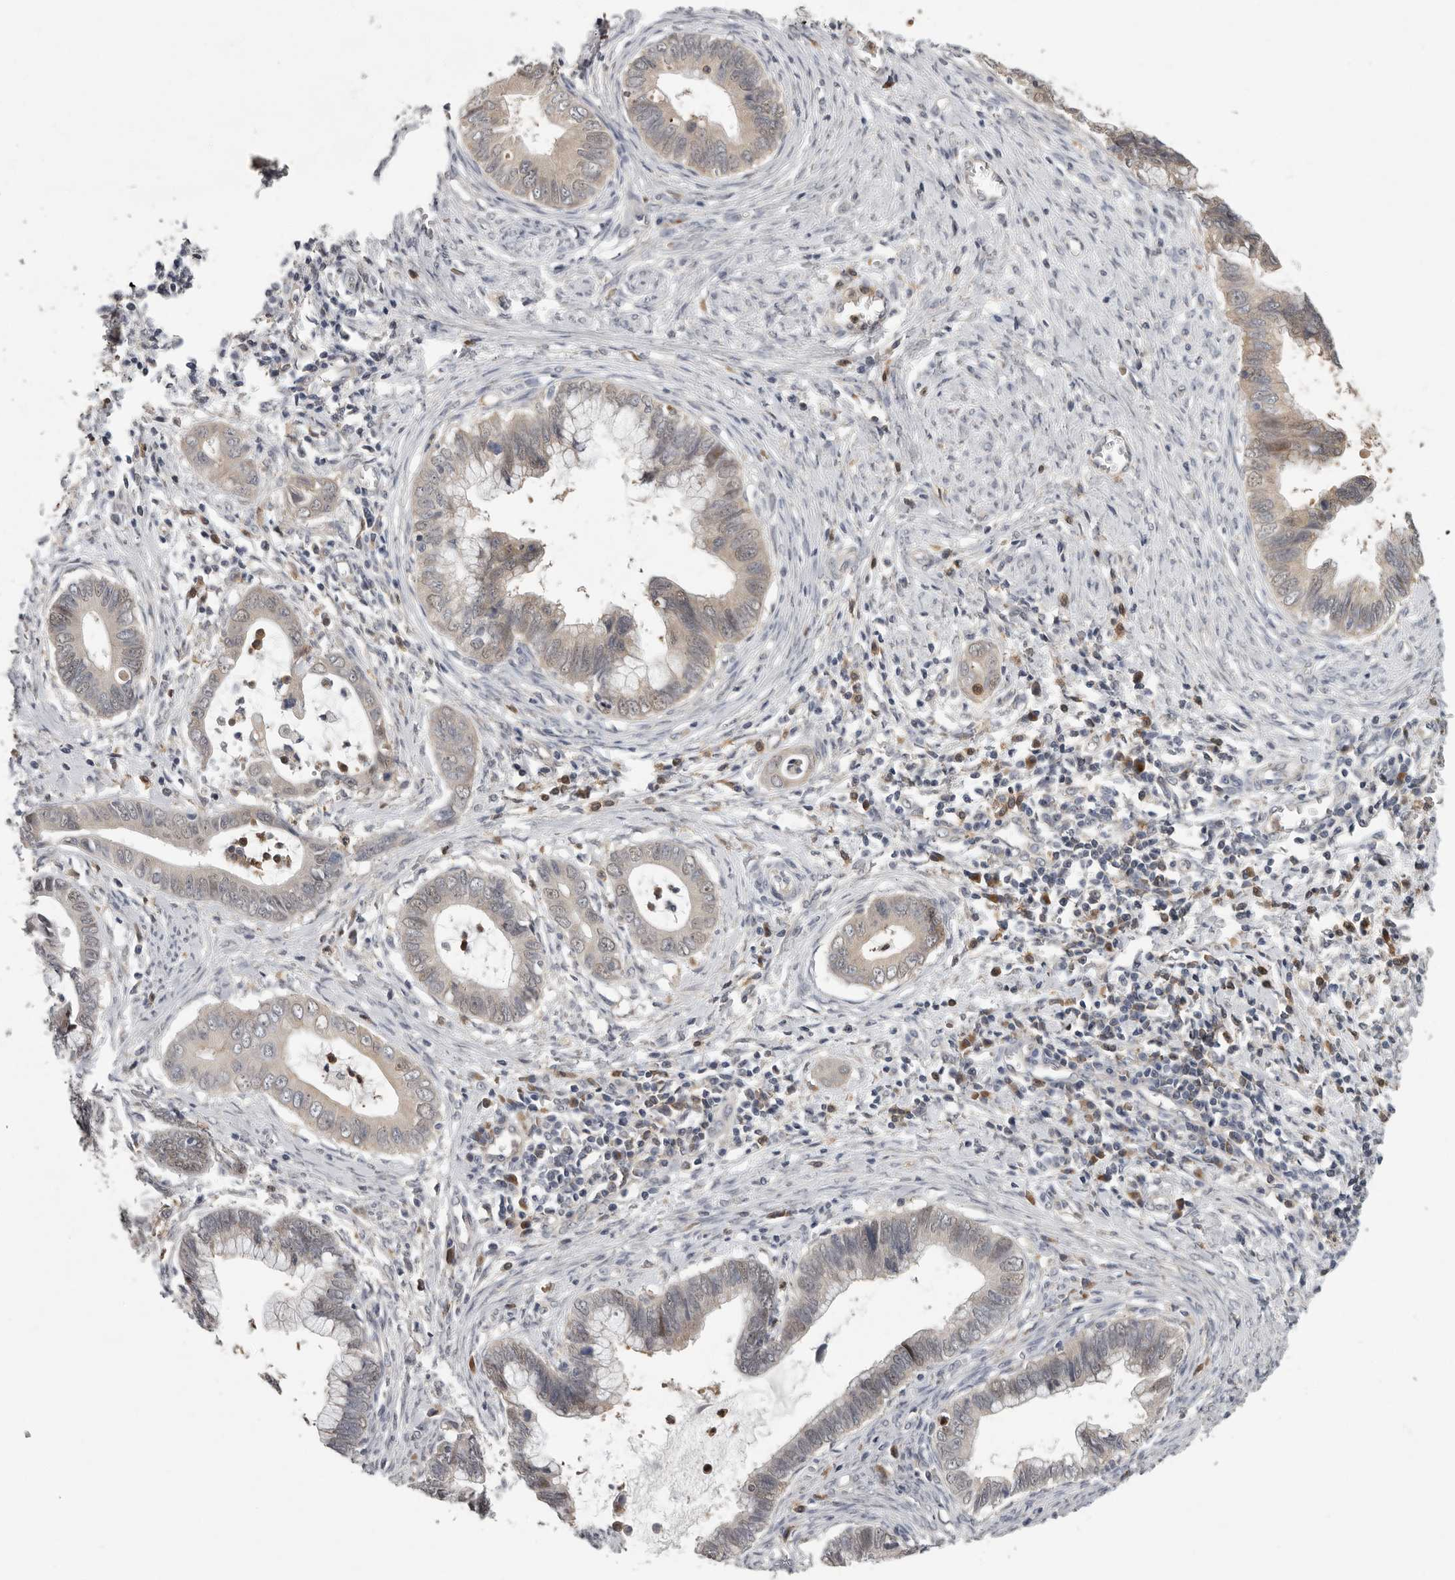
{"staining": {"intensity": "negative", "quantity": "none", "location": "none"}, "tissue": "cervical cancer", "cell_type": "Tumor cells", "image_type": "cancer", "snomed": [{"axis": "morphology", "description": "Adenocarcinoma, NOS"}, {"axis": "topography", "description": "Cervix"}], "caption": "DAB (3,3'-diaminobenzidine) immunohistochemical staining of cervical cancer exhibits no significant expression in tumor cells.", "gene": "RALGPS2", "patient": {"sex": "female", "age": 44}}